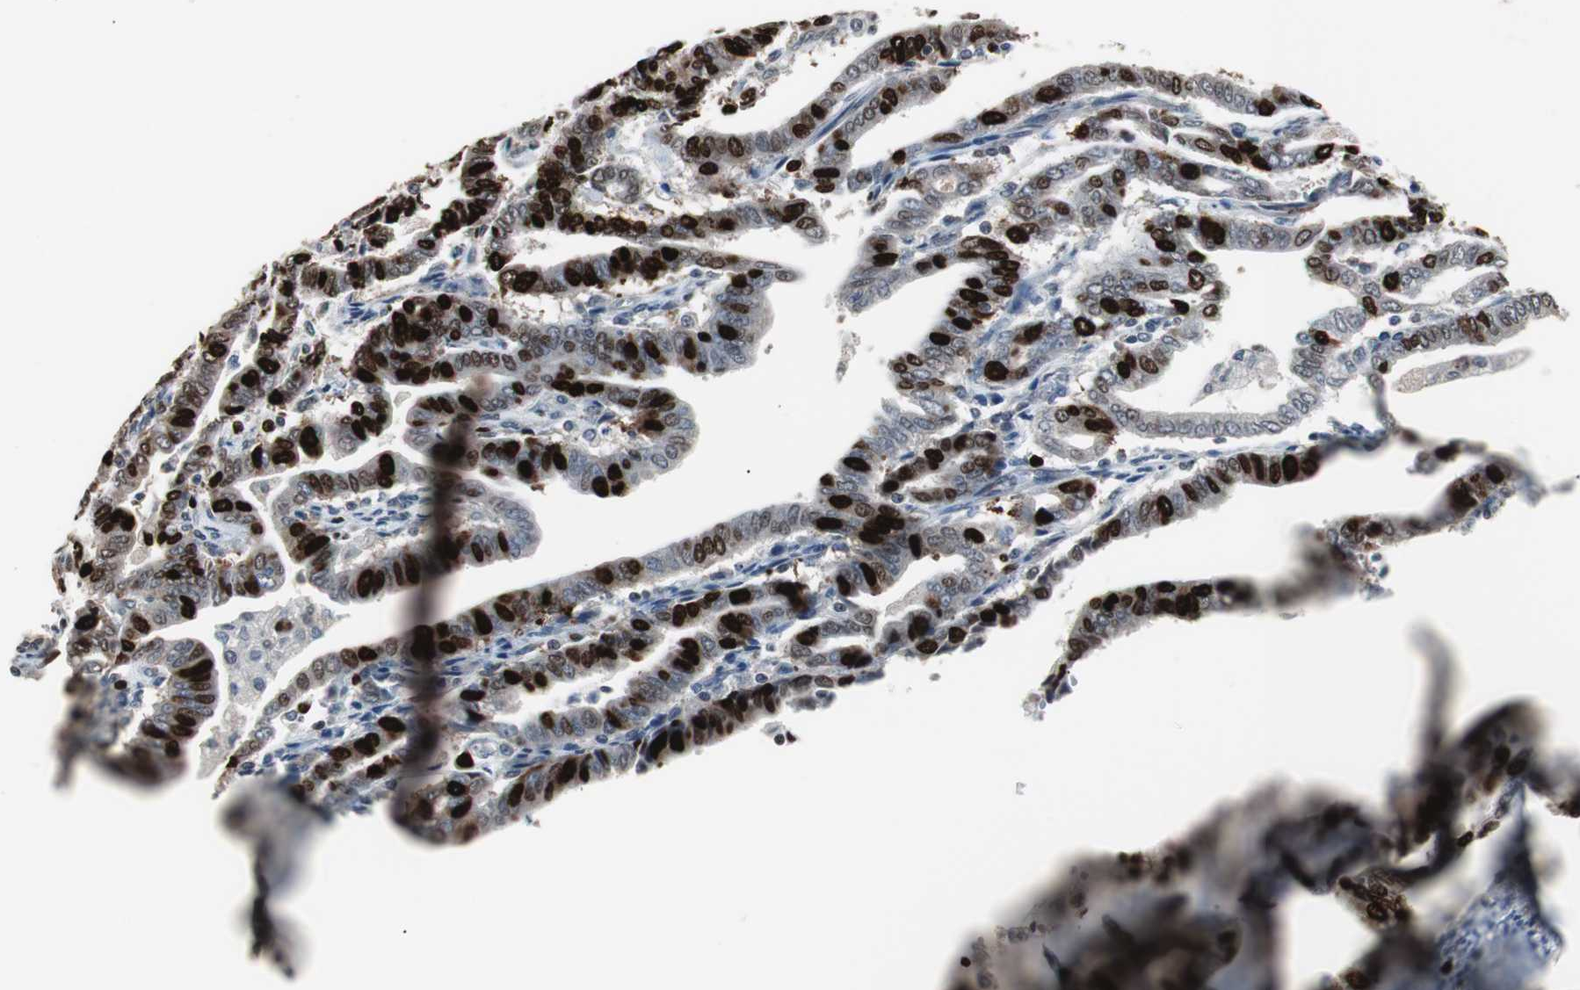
{"staining": {"intensity": "strong", "quantity": ">75%", "location": "nuclear"}, "tissue": "endometrial cancer", "cell_type": "Tumor cells", "image_type": "cancer", "snomed": [{"axis": "morphology", "description": "Adenocarcinoma, NOS"}, {"axis": "topography", "description": "Uterus"}], "caption": "Protein expression analysis of endometrial adenocarcinoma demonstrates strong nuclear staining in approximately >75% of tumor cells. The protein is stained brown, and the nuclei are stained in blue (DAB (3,3'-diaminobenzidine) IHC with brightfield microscopy, high magnification).", "gene": "TOP2A", "patient": {"sex": "female", "age": 83}}